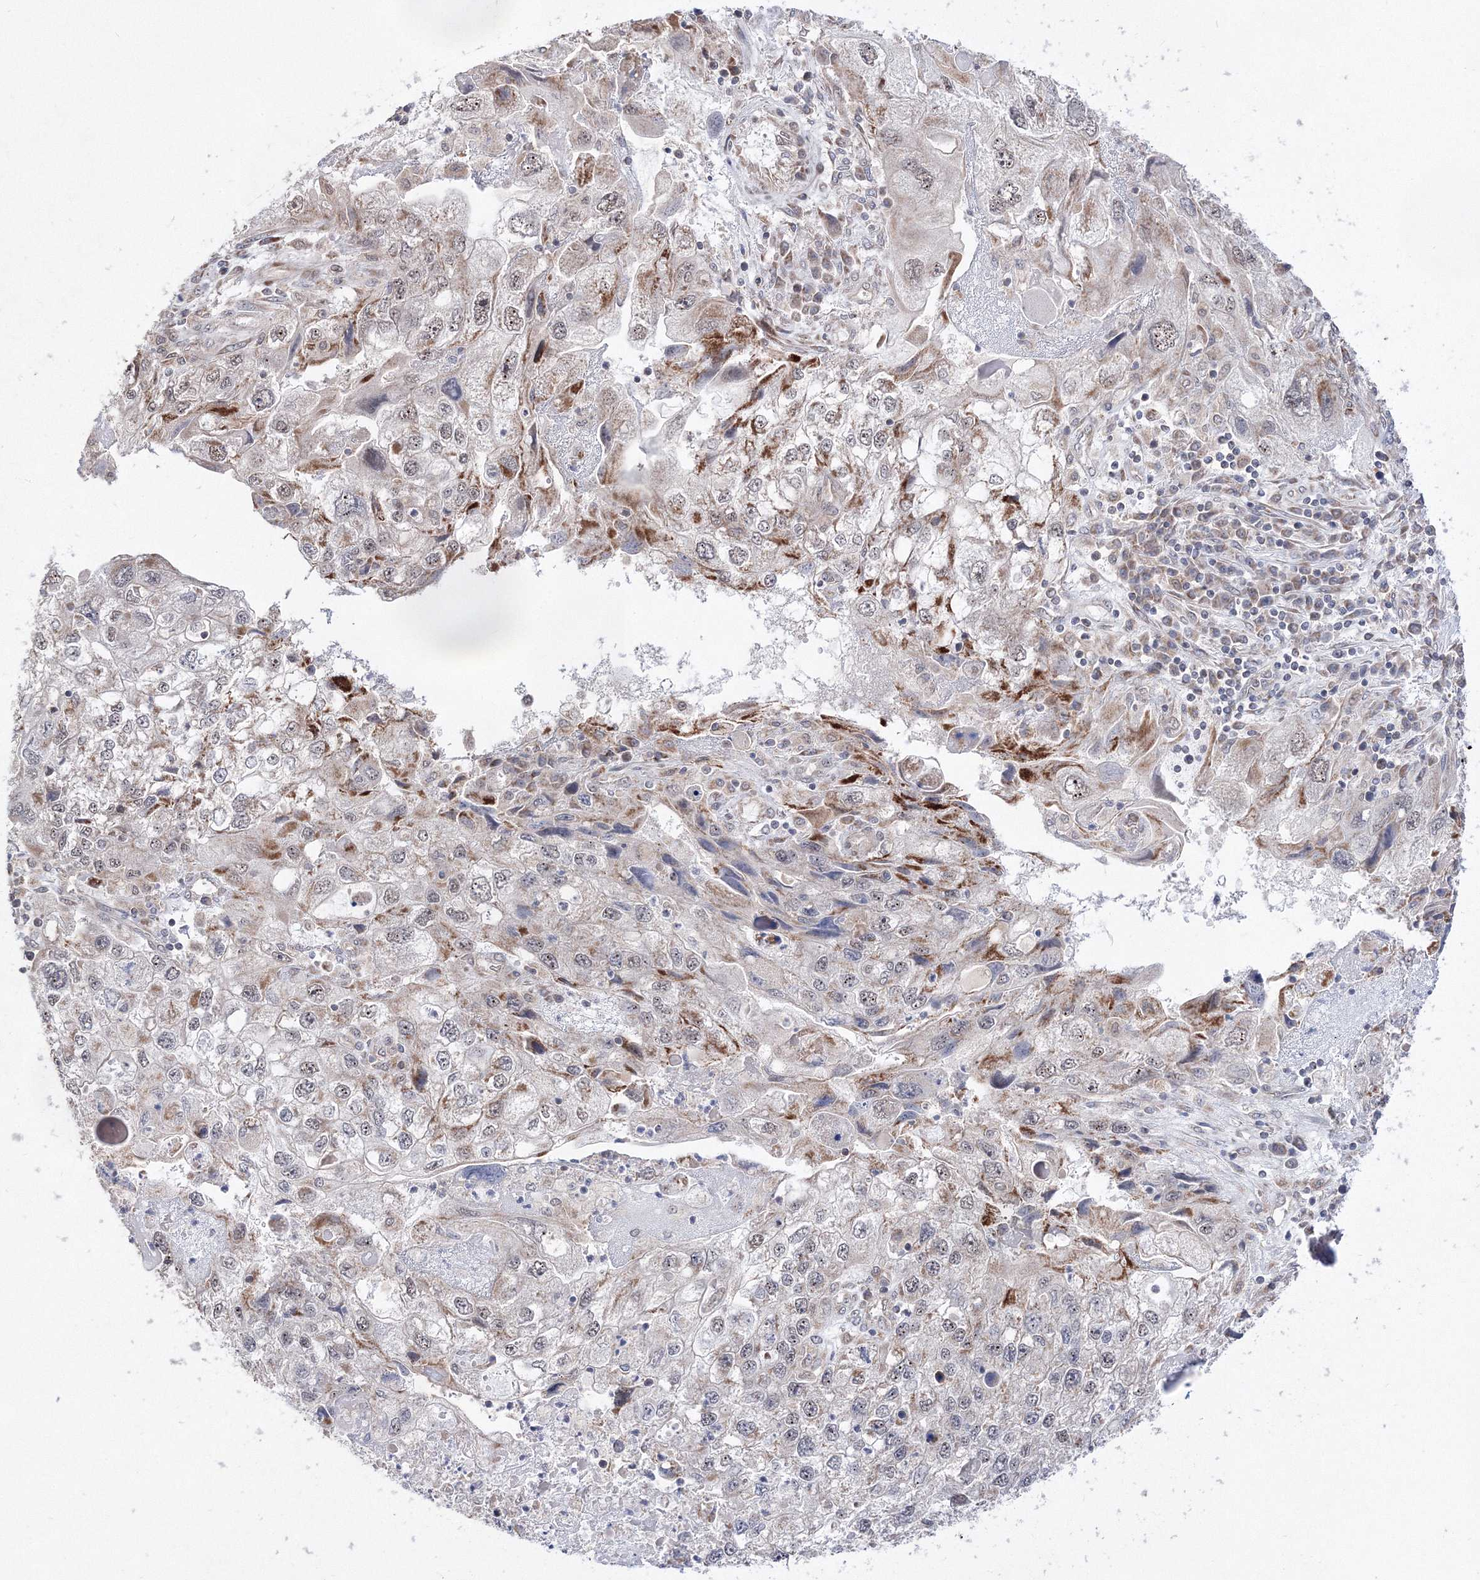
{"staining": {"intensity": "negative", "quantity": "none", "location": "none"}, "tissue": "endometrial cancer", "cell_type": "Tumor cells", "image_type": "cancer", "snomed": [{"axis": "morphology", "description": "Adenocarcinoma, NOS"}, {"axis": "topography", "description": "Endometrium"}], "caption": "Tumor cells are negative for brown protein staining in endometrial adenocarcinoma. (DAB (3,3'-diaminobenzidine) immunohistochemistry, high magnification).", "gene": "DALRD3", "patient": {"sex": "female", "age": 49}}